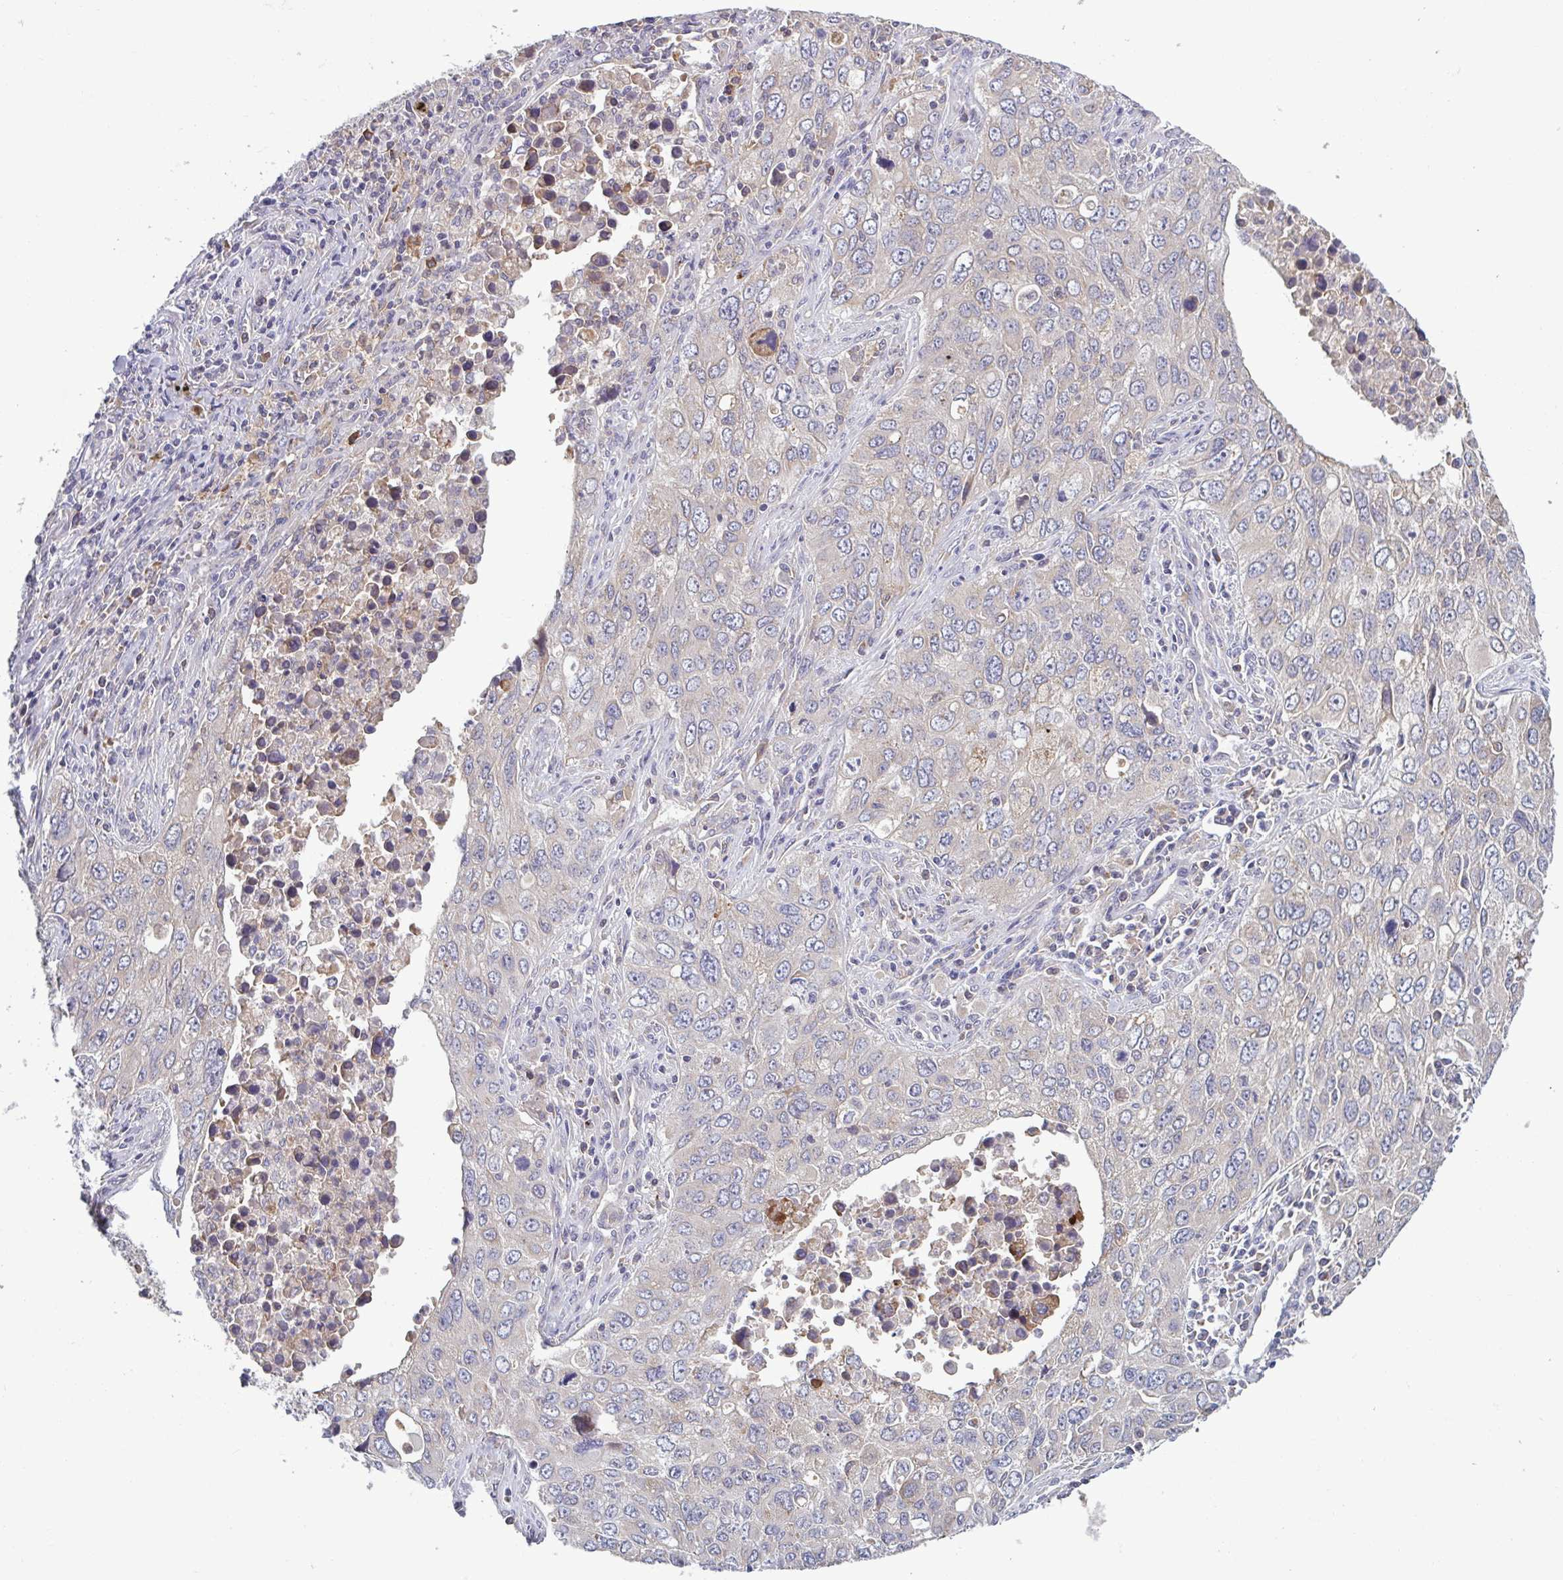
{"staining": {"intensity": "negative", "quantity": "none", "location": "none"}, "tissue": "lung cancer", "cell_type": "Tumor cells", "image_type": "cancer", "snomed": [{"axis": "morphology", "description": "Adenocarcinoma, NOS"}, {"axis": "morphology", "description": "Adenocarcinoma, metastatic, NOS"}, {"axis": "topography", "description": "Lymph node"}, {"axis": "topography", "description": "Lung"}], "caption": "Protein analysis of lung adenocarcinoma exhibits no significant staining in tumor cells. Nuclei are stained in blue.", "gene": "CD1E", "patient": {"sex": "female", "age": 42}}